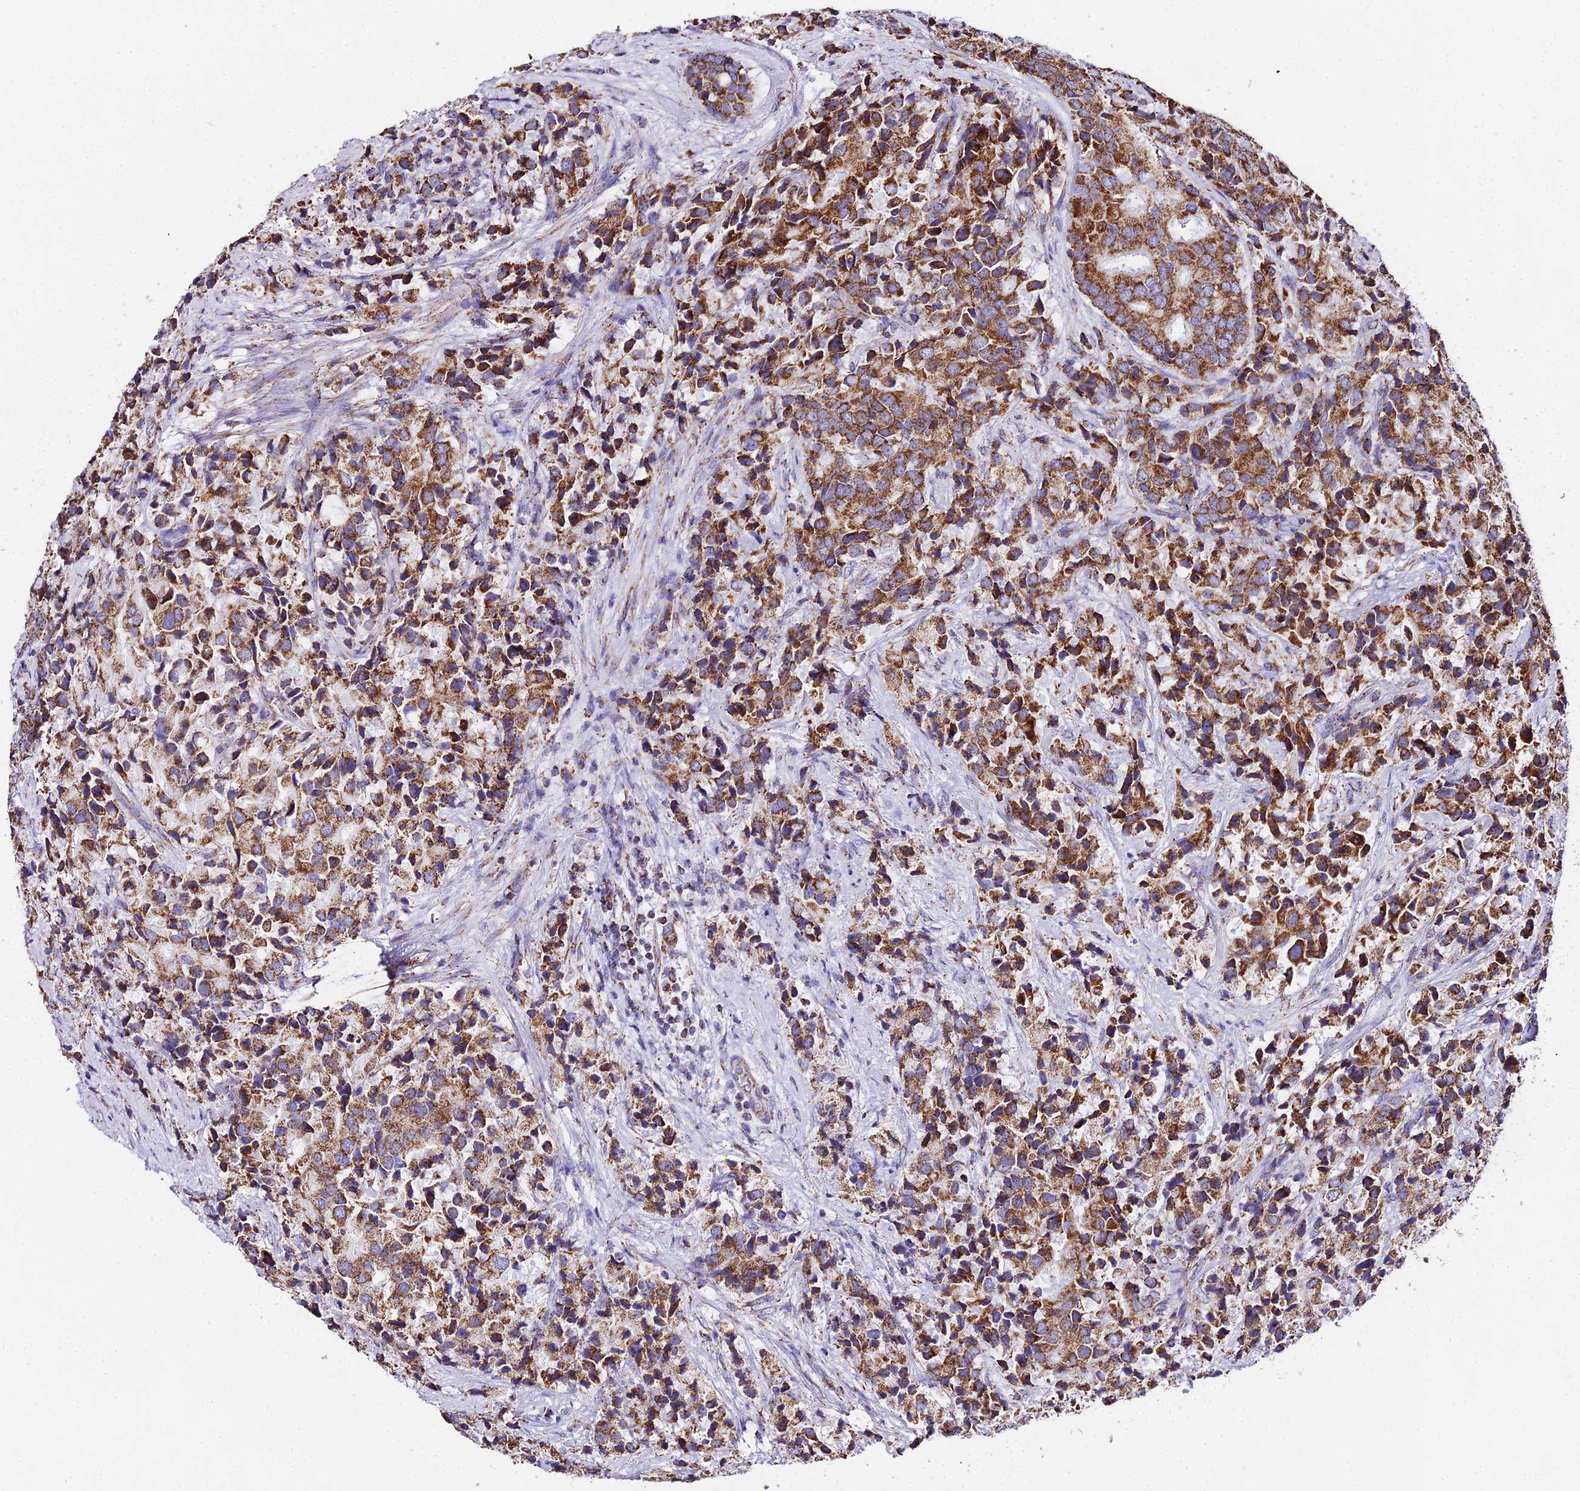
{"staining": {"intensity": "moderate", "quantity": ">75%", "location": "cytoplasmic/membranous"}, "tissue": "prostate cancer", "cell_type": "Tumor cells", "image_type": "cancer", "snomed": [{"axis": "morphology", "description": "Adenocarcinoma, High grade"}, {"axis": "topography", "description": "Prostate"}], "caption": "An image of human prostate cancer stained for a protein exhibits moderate cytoplasmic/membranous brown staining in tumor cells. The staining was performed using DAB, with brown indicating positive protein expression. Nuclei are stained blue with hematoxylin.", "gene": "ATP5PD", "patient": {"sex": "male", "age": 62}}